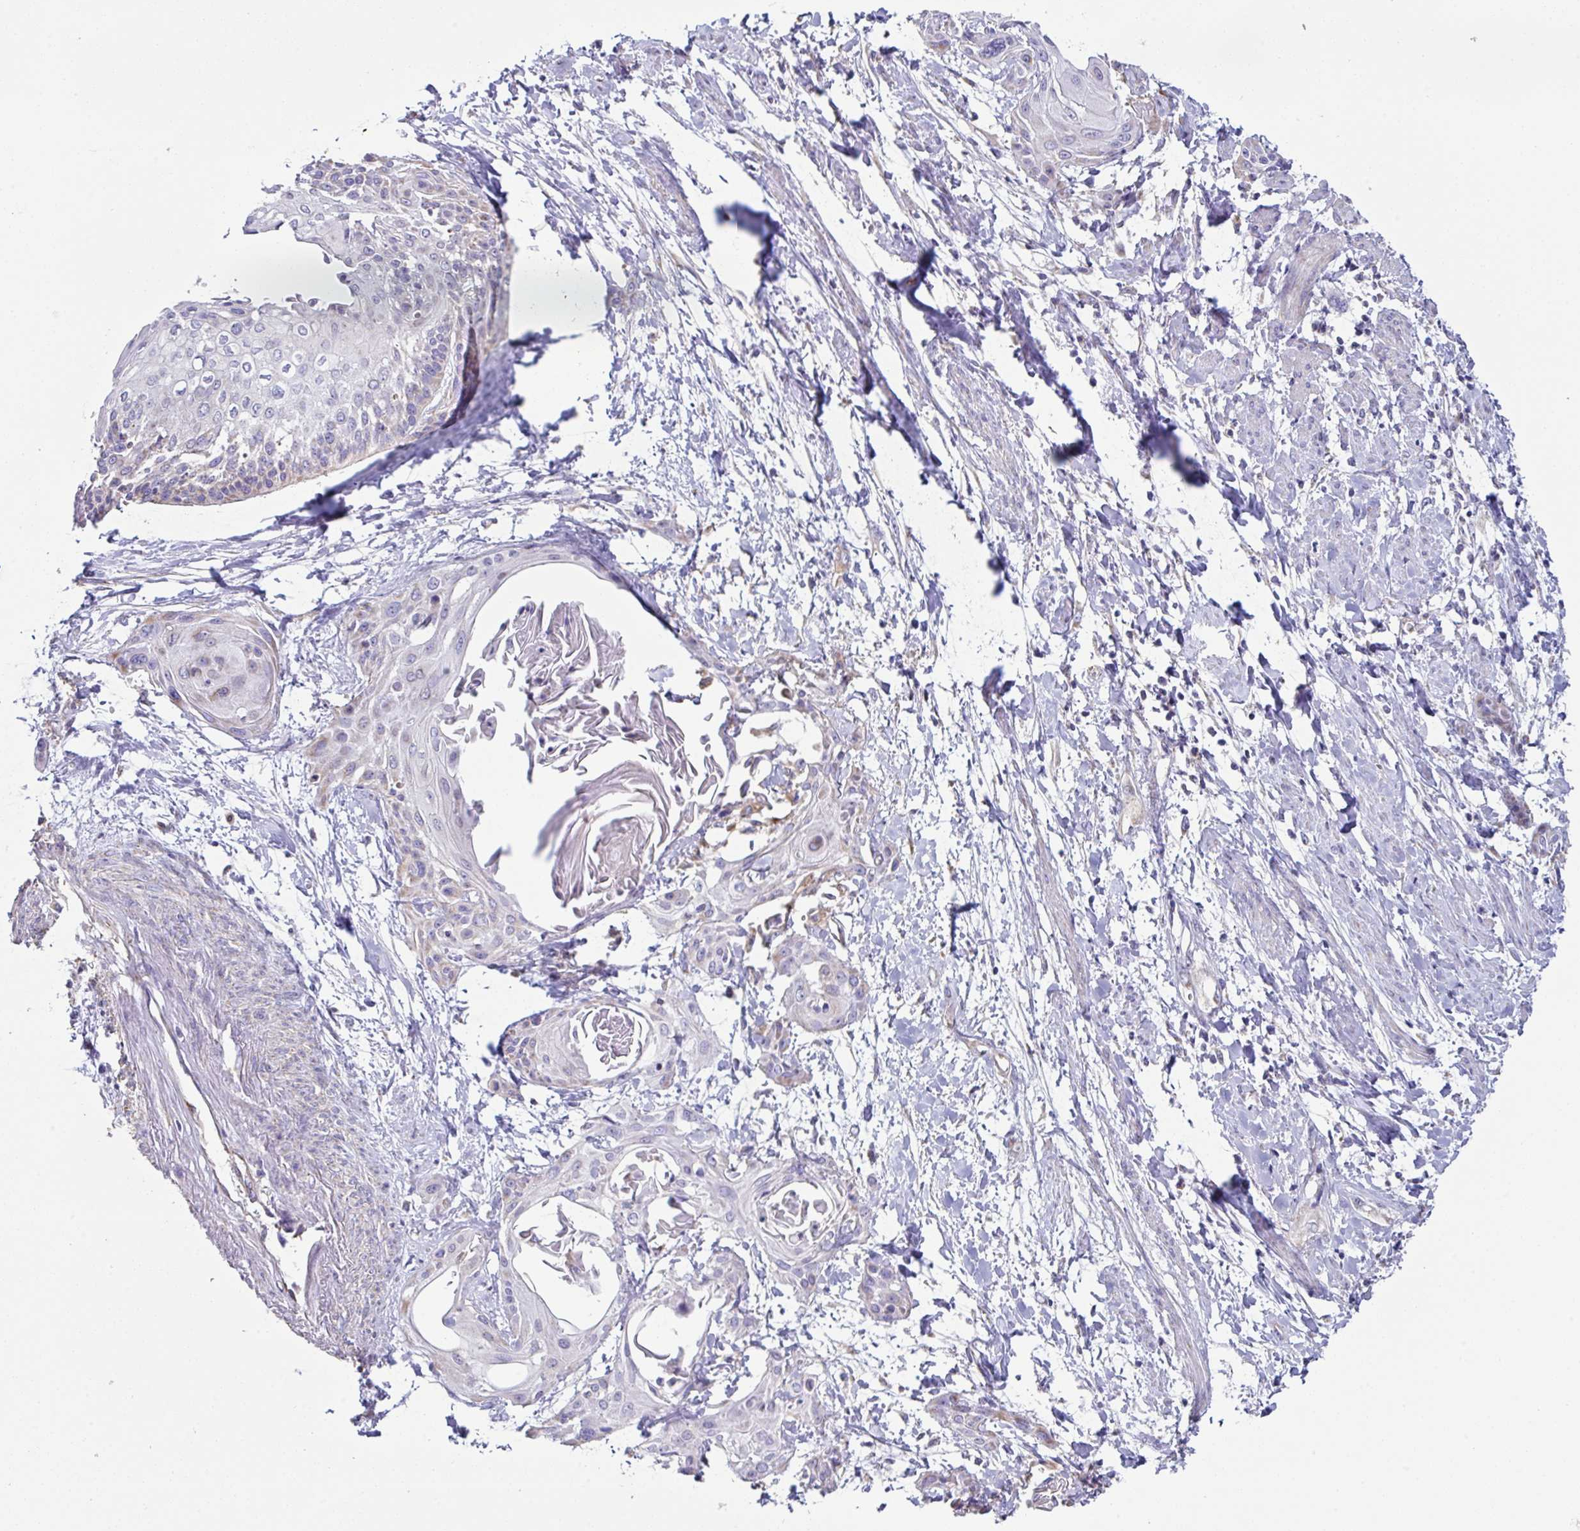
{"staining": {"intensity": "negative", "quantity": "none", "location": "none"}, "tissue": "cervical cancer", "cell_type": "Tumor cells", "image_type": "cancer", "snomed": [{"axis": "morphology", "description": "Squamous cell carcinoma, NOS"}, {"axis": "topography", "description": "Cervix"}], "caption": "Immunohistochemical staining of human cervical squamous cell carcinoma displays no significant expression in tumor cells.", "gene": "DOK7", "patient": {"sex": "female", "age": 57}}